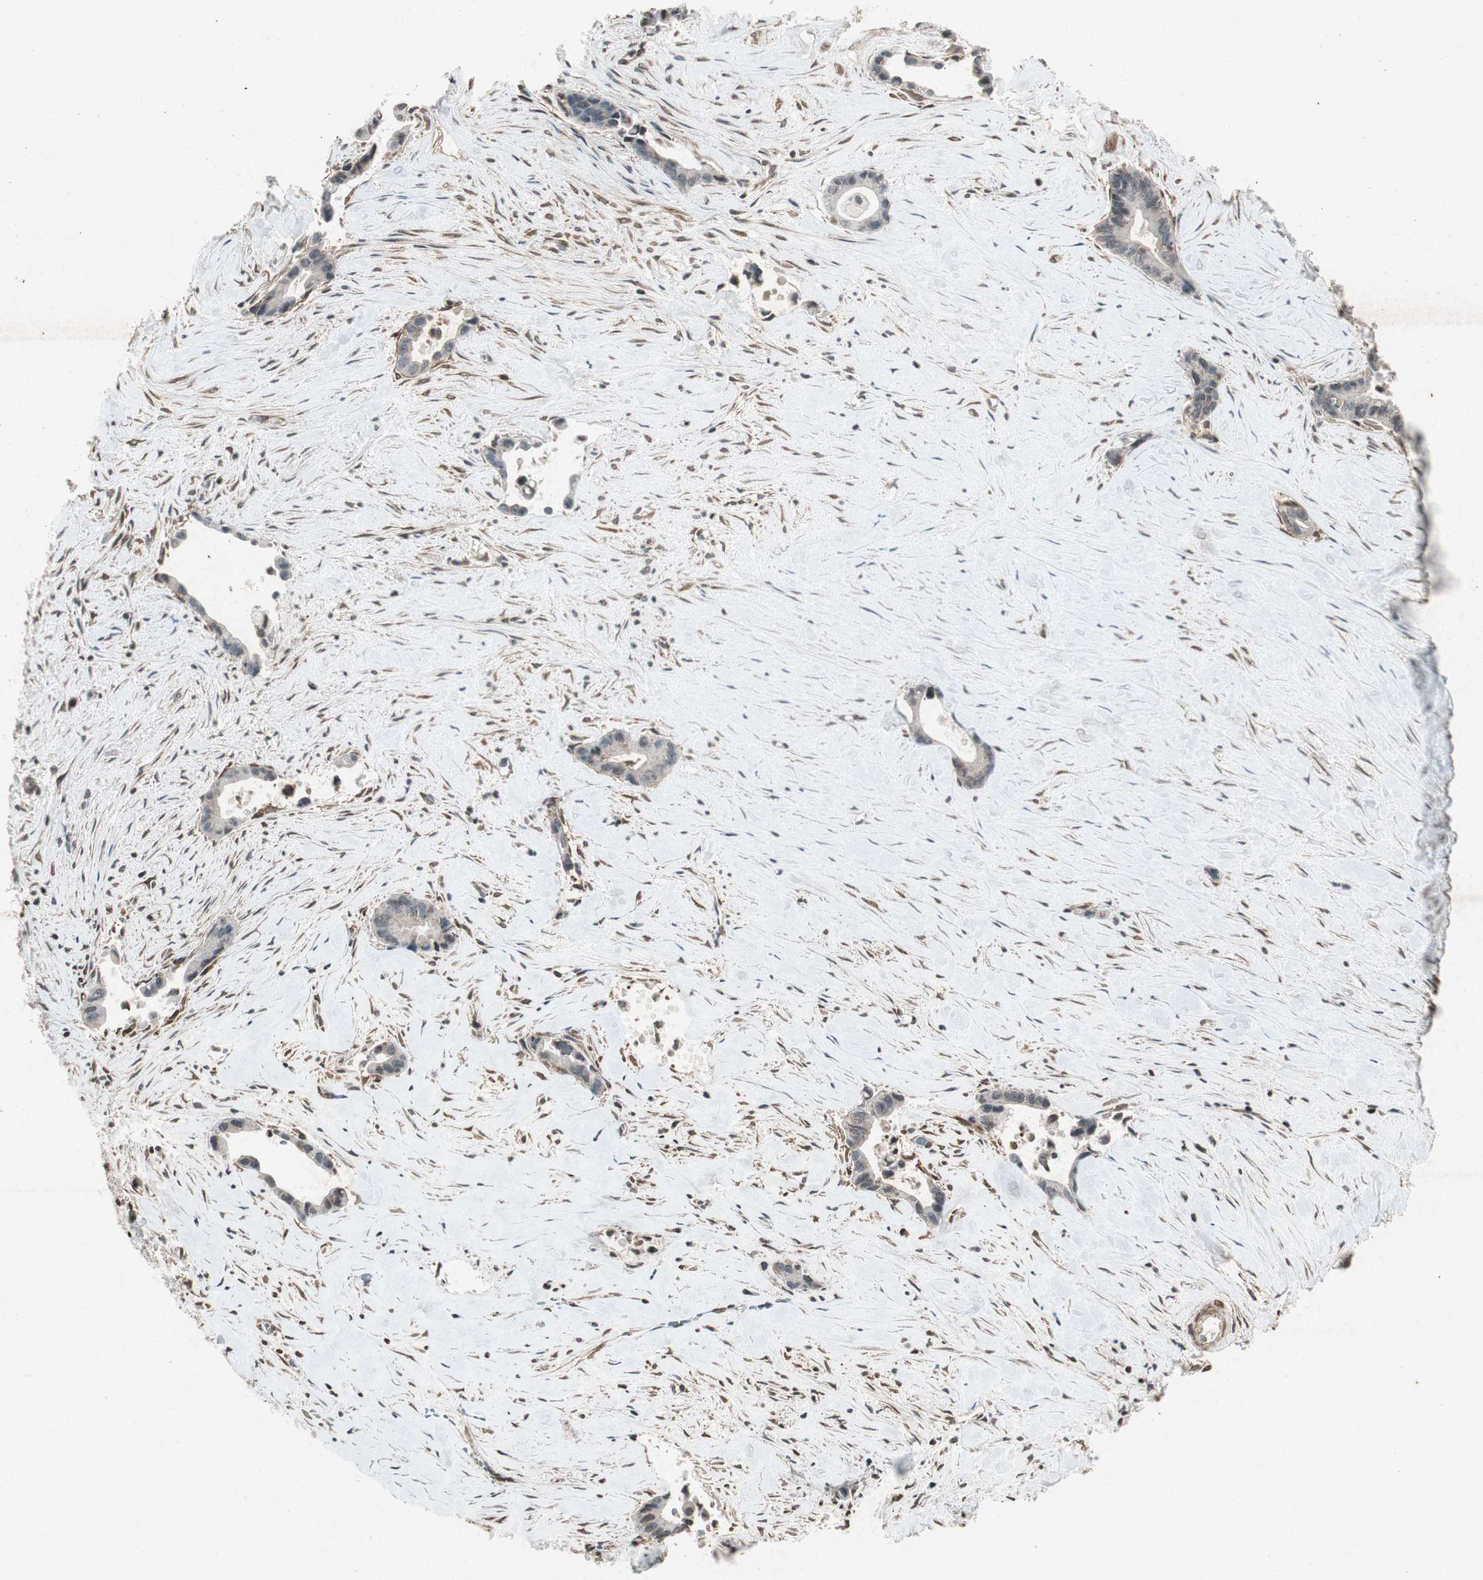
{"staining": {"intensity": "negative", "quantity": "none", "location": "none"}, "tissue": "liver cancer", "cell_type": "Tumor cells", "image_type": "cancer", "snomed": [{"axis": "morphology", "description": "Cholangiocarcinoma"}, {"axis": "topography", "description": "Liver"}], "caption": "Tumor cells are negative for protein expression in human liver cholangiocarcinoma. The staining is performed using DAB (3,3'-diaminobenzidine) brown chromogen with nuclei counter-stained in using hematoxylin.", "gene": "PRKG1", "patient": {"sex": "female", "age": 55}}